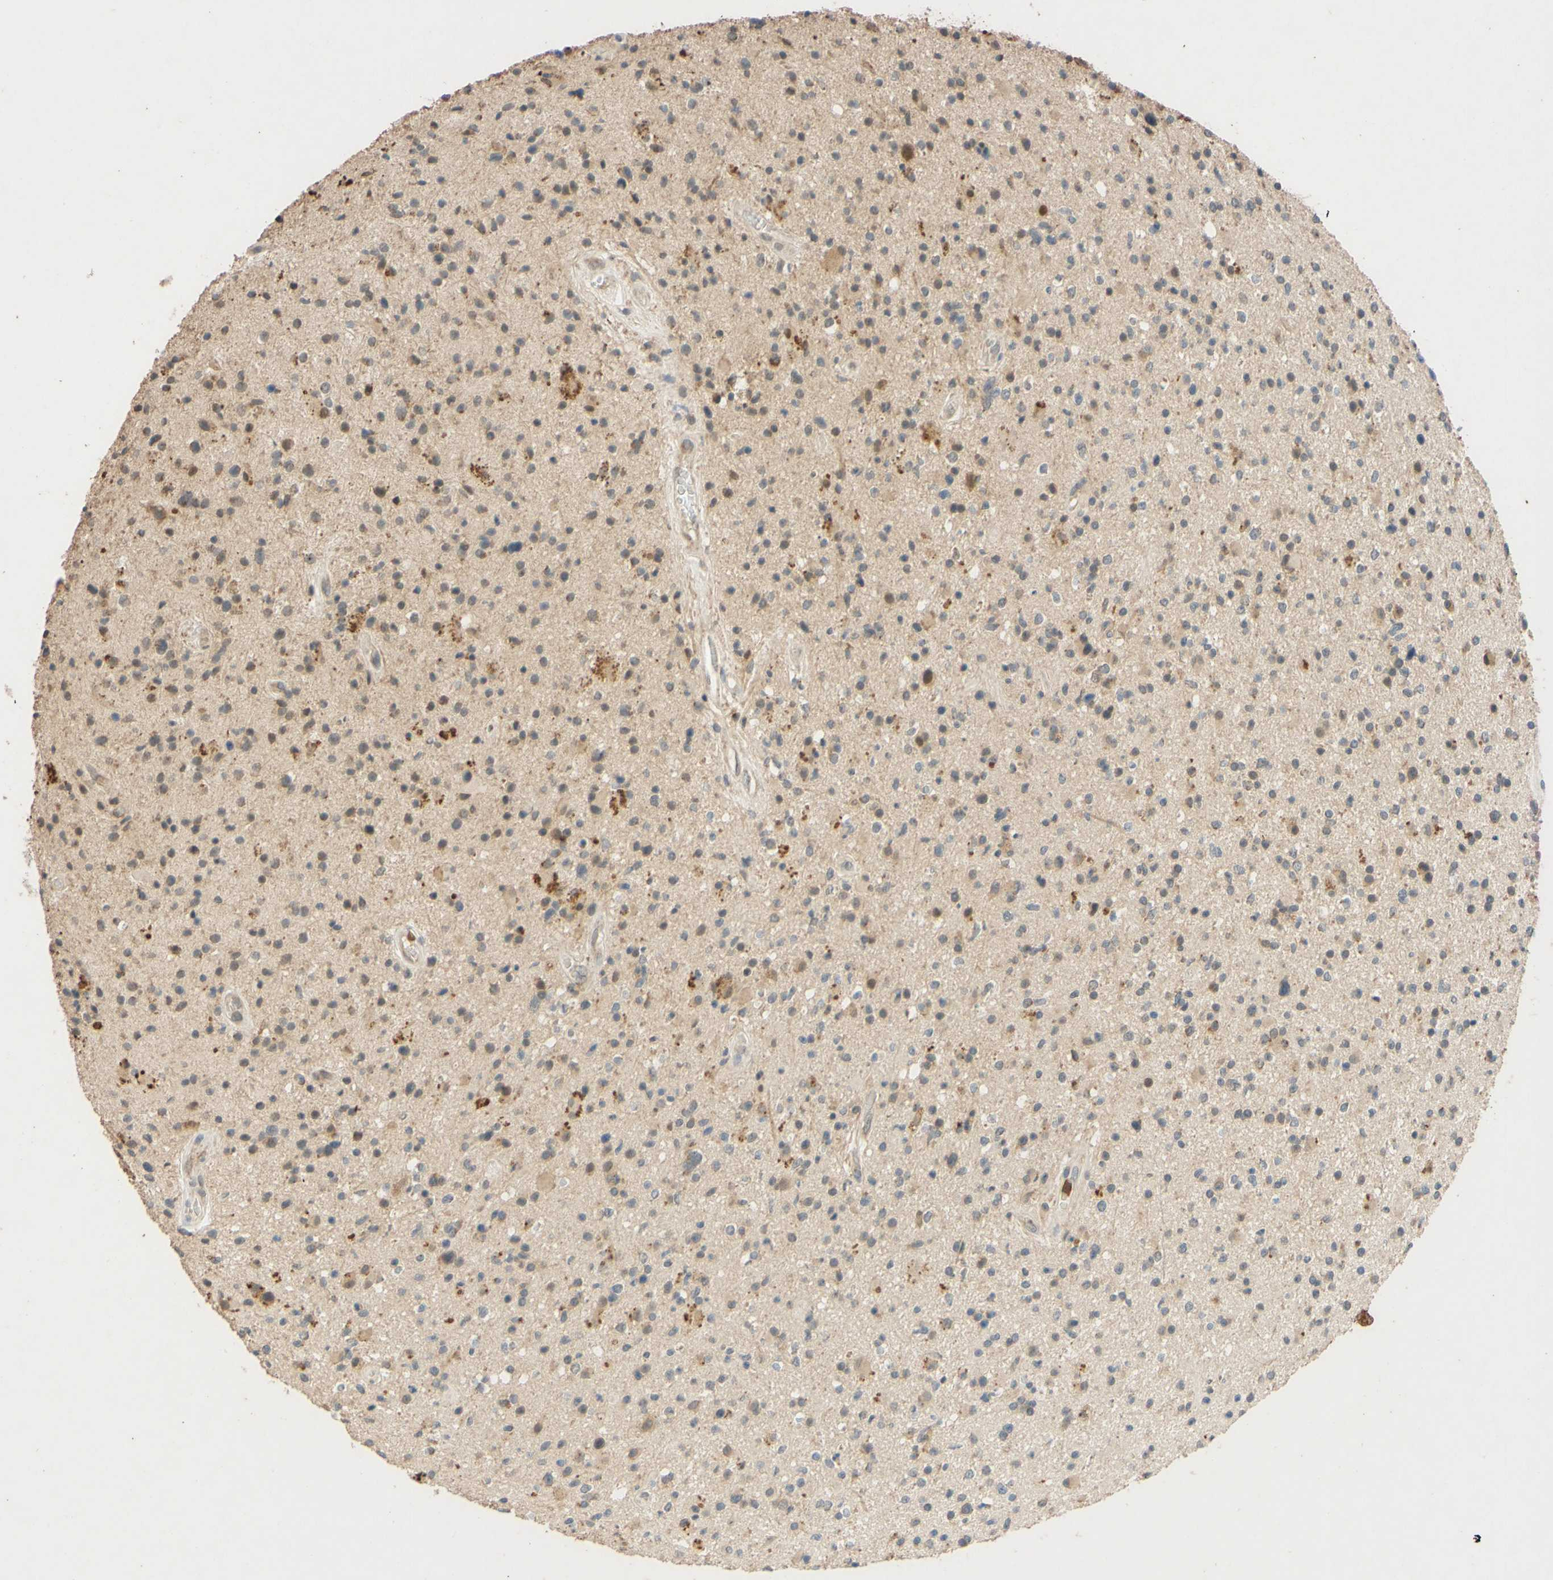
{"staining": {"intensity": "moderate", "quantity": "25%-75%", "location": "cytoplasmic/membranous"}, "tissue": "glioma", "cell_type": "Tumor cells", "image_type": "cancer", "snomed": [{"axis": "morphology", "description": "Glioma, malignant, High grade"}, {"axis": "topography", "description": "Brain"}], "caption": "Protein analysis of malignant high-grade glioma tissue displays moderate cytoplasmic/membranous staining in about 25%-75% of tumor cells.", "gene": "GATA1", "patient": {"sex": "male", "age": 33}}